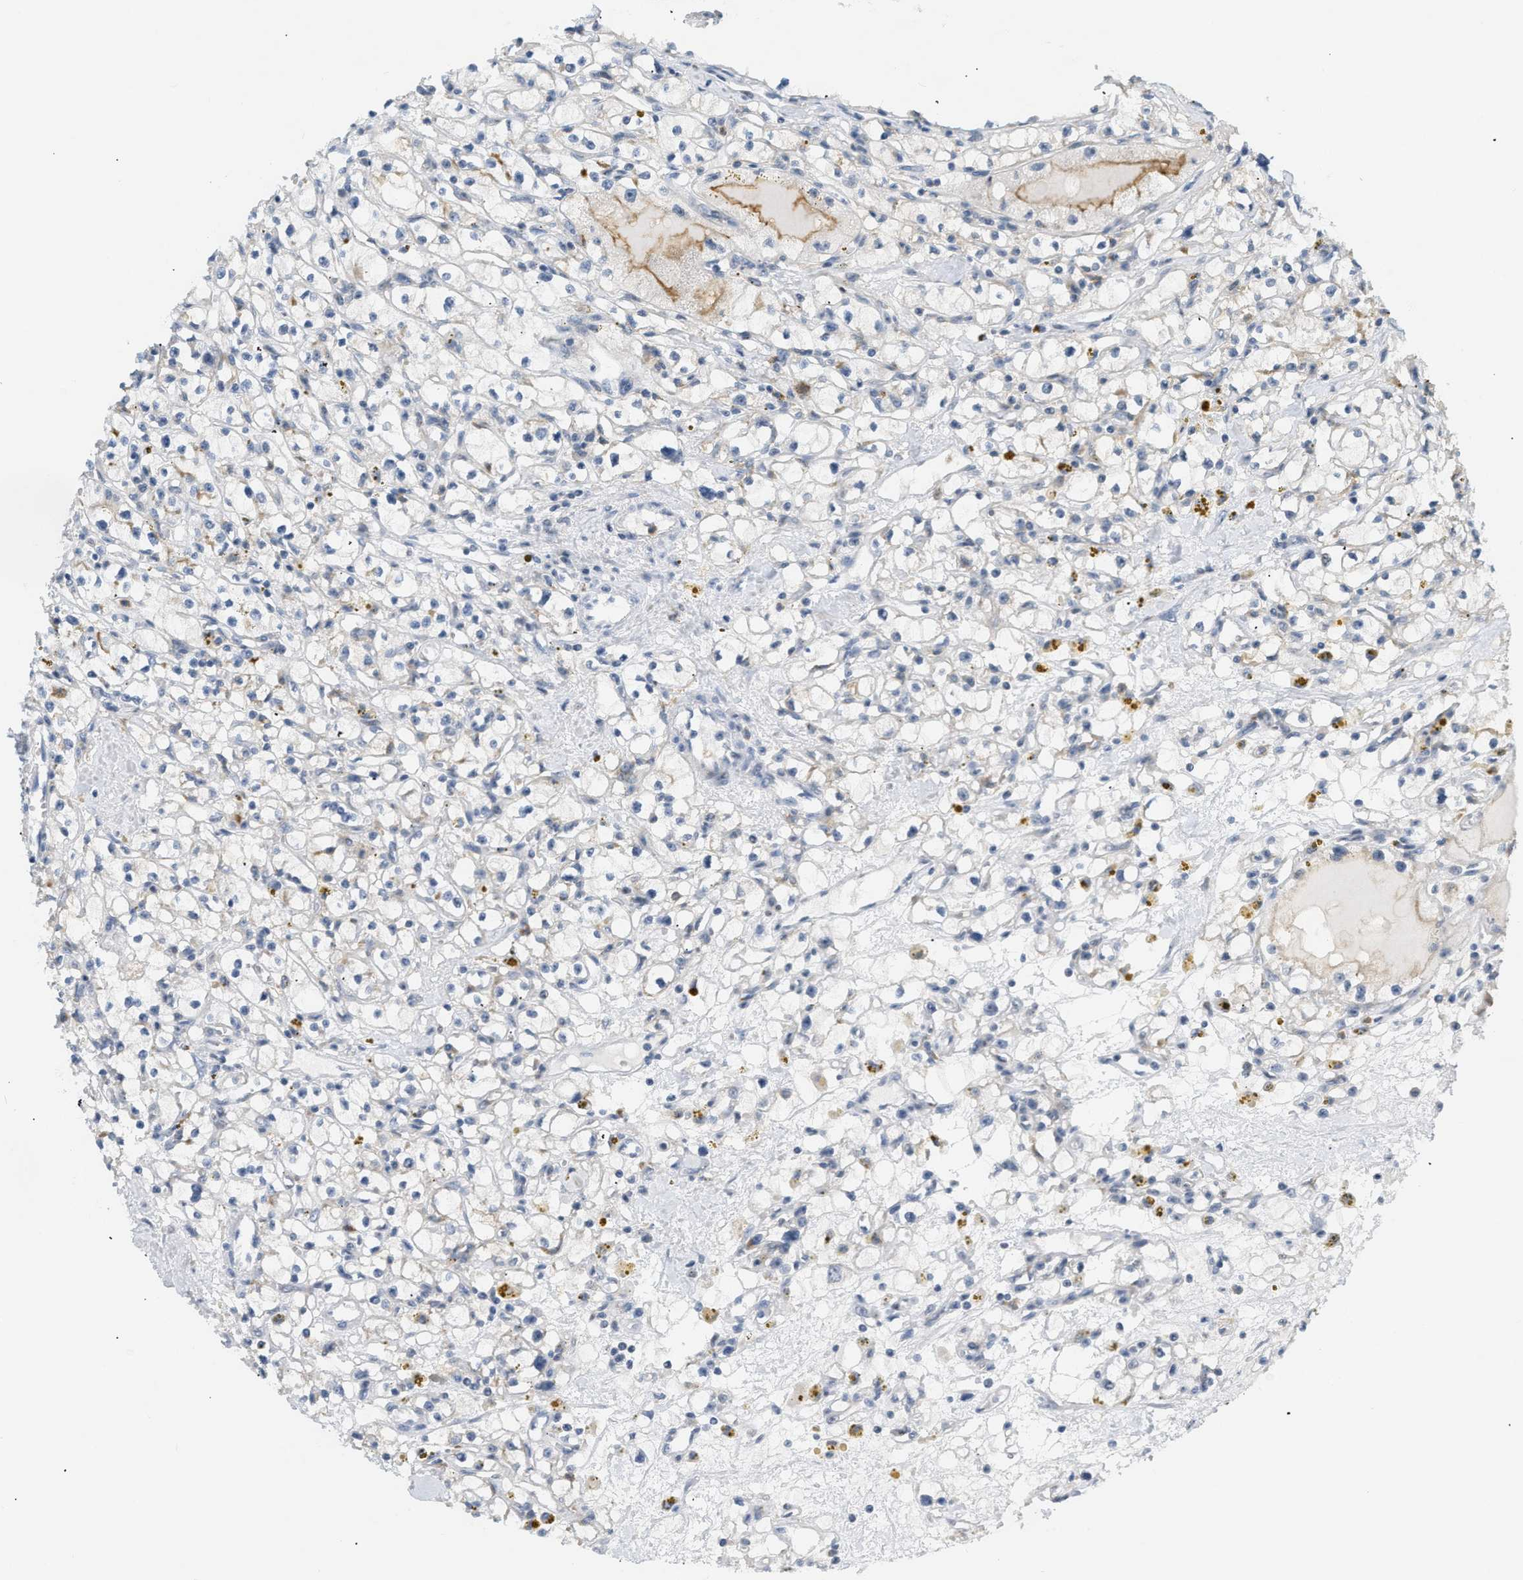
{"staining": {"intensity": "negative", "quantity": "none", "location": "none"}, "tissue": "renal cancer", "cell_type": "Tumor cells", "image_type": "cancer", "snomed": [{"axis": "morphology", "description": "Adenocarcinoma, NOS"}, {"axis": "topography", "description": "Kidney"}], "caption": "Immunohistochemical staining of adenocarcinoma (renal) demonstrates no significant expression in tumor cells.", "gene": "ZNF408", "patient": {"sex": "male", "age": 56}}